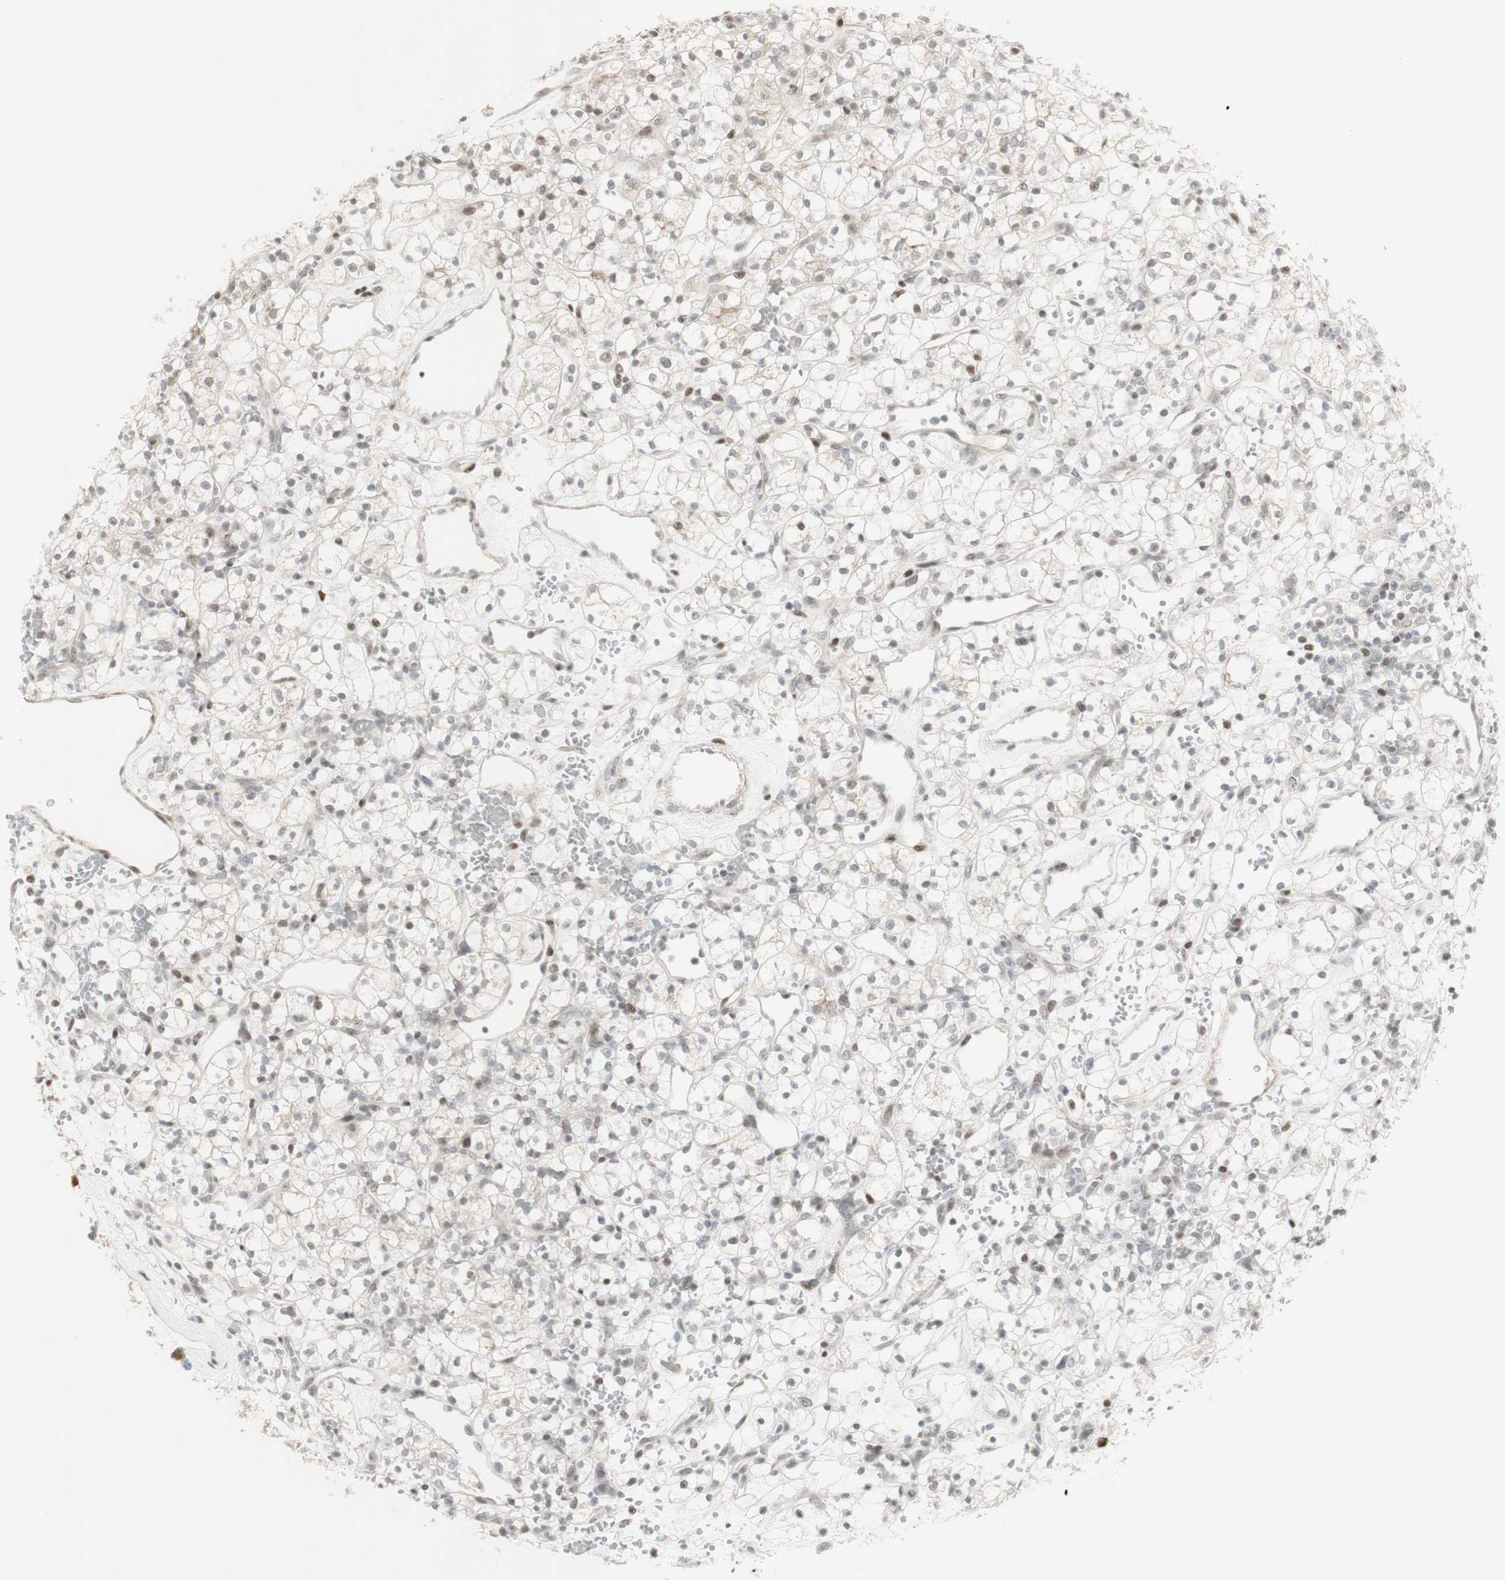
{"staining": {"intensity": "negative", "quantity": "none", "location": "none"}, "tissue": "renal cancer", "cell_type": "Tumor cells", "image_type": "cancer", "snomed": [{"axis": "morphology", "description": "Adenocarcinoma, NOS"}, {"axis": "topography", "description": "Kidney"}], "caption": "The immunohistochemistry image has no significant staining in tumor cells of adenocarcinoma (renal) tissue.", "gene": "C1orf116", "patient": {"sex": "female", "age": 60}}